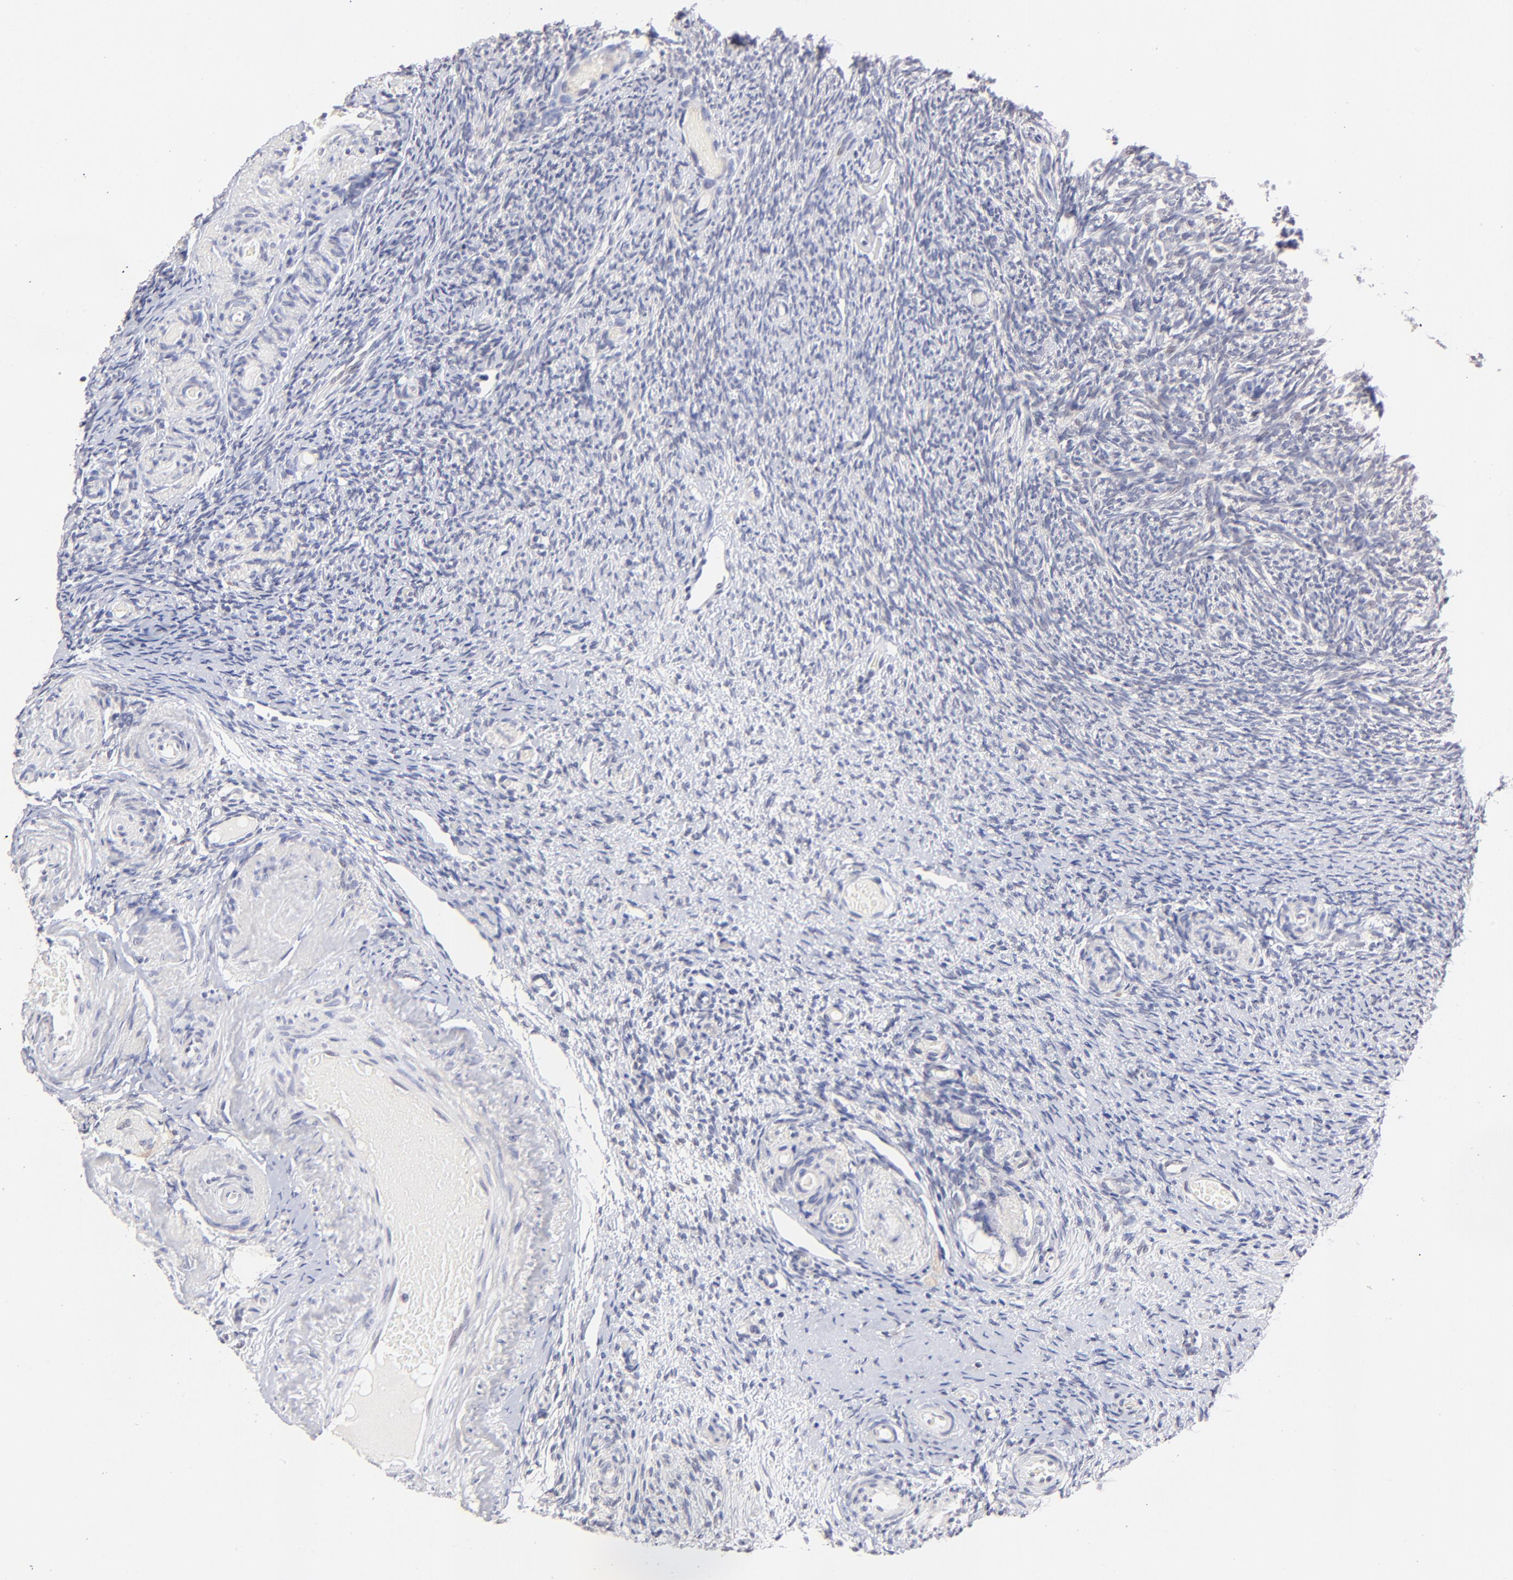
{"staining": {"intensity": "negative", "quantity": "none", "location": "none"}, "tissue": "ovary", "cell_type": "Ovarian stroma cells", "image_type": "normal", "snomed": [{"axis": "morphology", "description": "Normal tissue, NOS"}, {"axis": "topography", "description": "Ovary"}], "caption": "A high-resolution photomicrograph shows IHC staining of benign ovary, which reveals no significant positivity in ovarian stroma cells.", "gene": "ZNF155", "patient": {"sex": "female", "age": 60}}